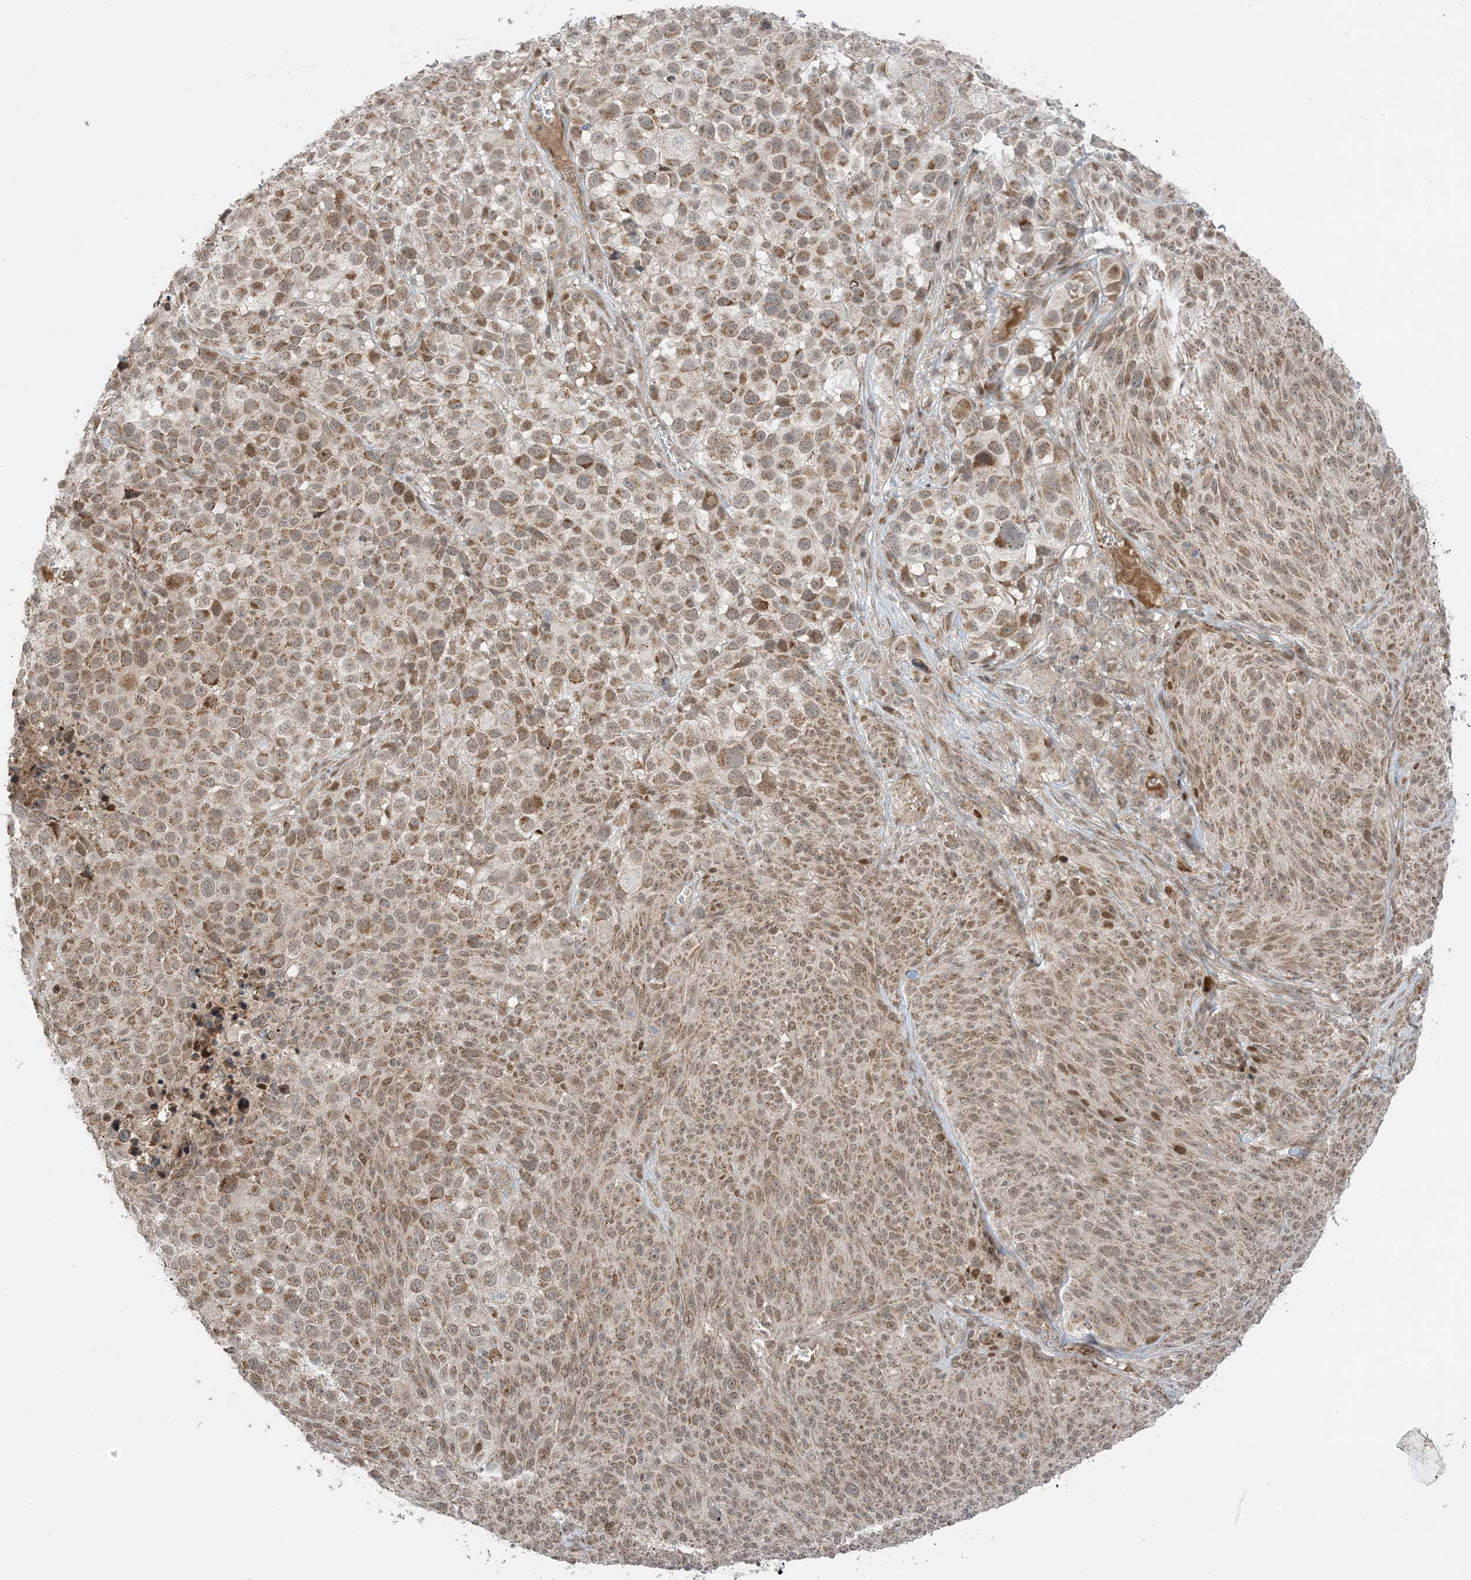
{"staining": {"intensity": "moderate", "quantity": ">75%", "location": "cytoplasmic/membranous"}, "tissue": "melanoma", "cell_type": "Tumor cells", "image_type": "cancer", "snomed": [{"axis": "morphology", "description": "Malignant melanoma, NOS"}, {"axis": "topography", "description": "Skin of trunk"}], "caption": "Immunohistochemistry of melanoma displays medium levels of moderate cytoplasmic/membranous positivity in about >75% of tumor cells. (DAB = brown stain, brightfield microscopy at high magnification).", "gene": "PHLDB2", "patient": {"sex": "male", "age": 71}}